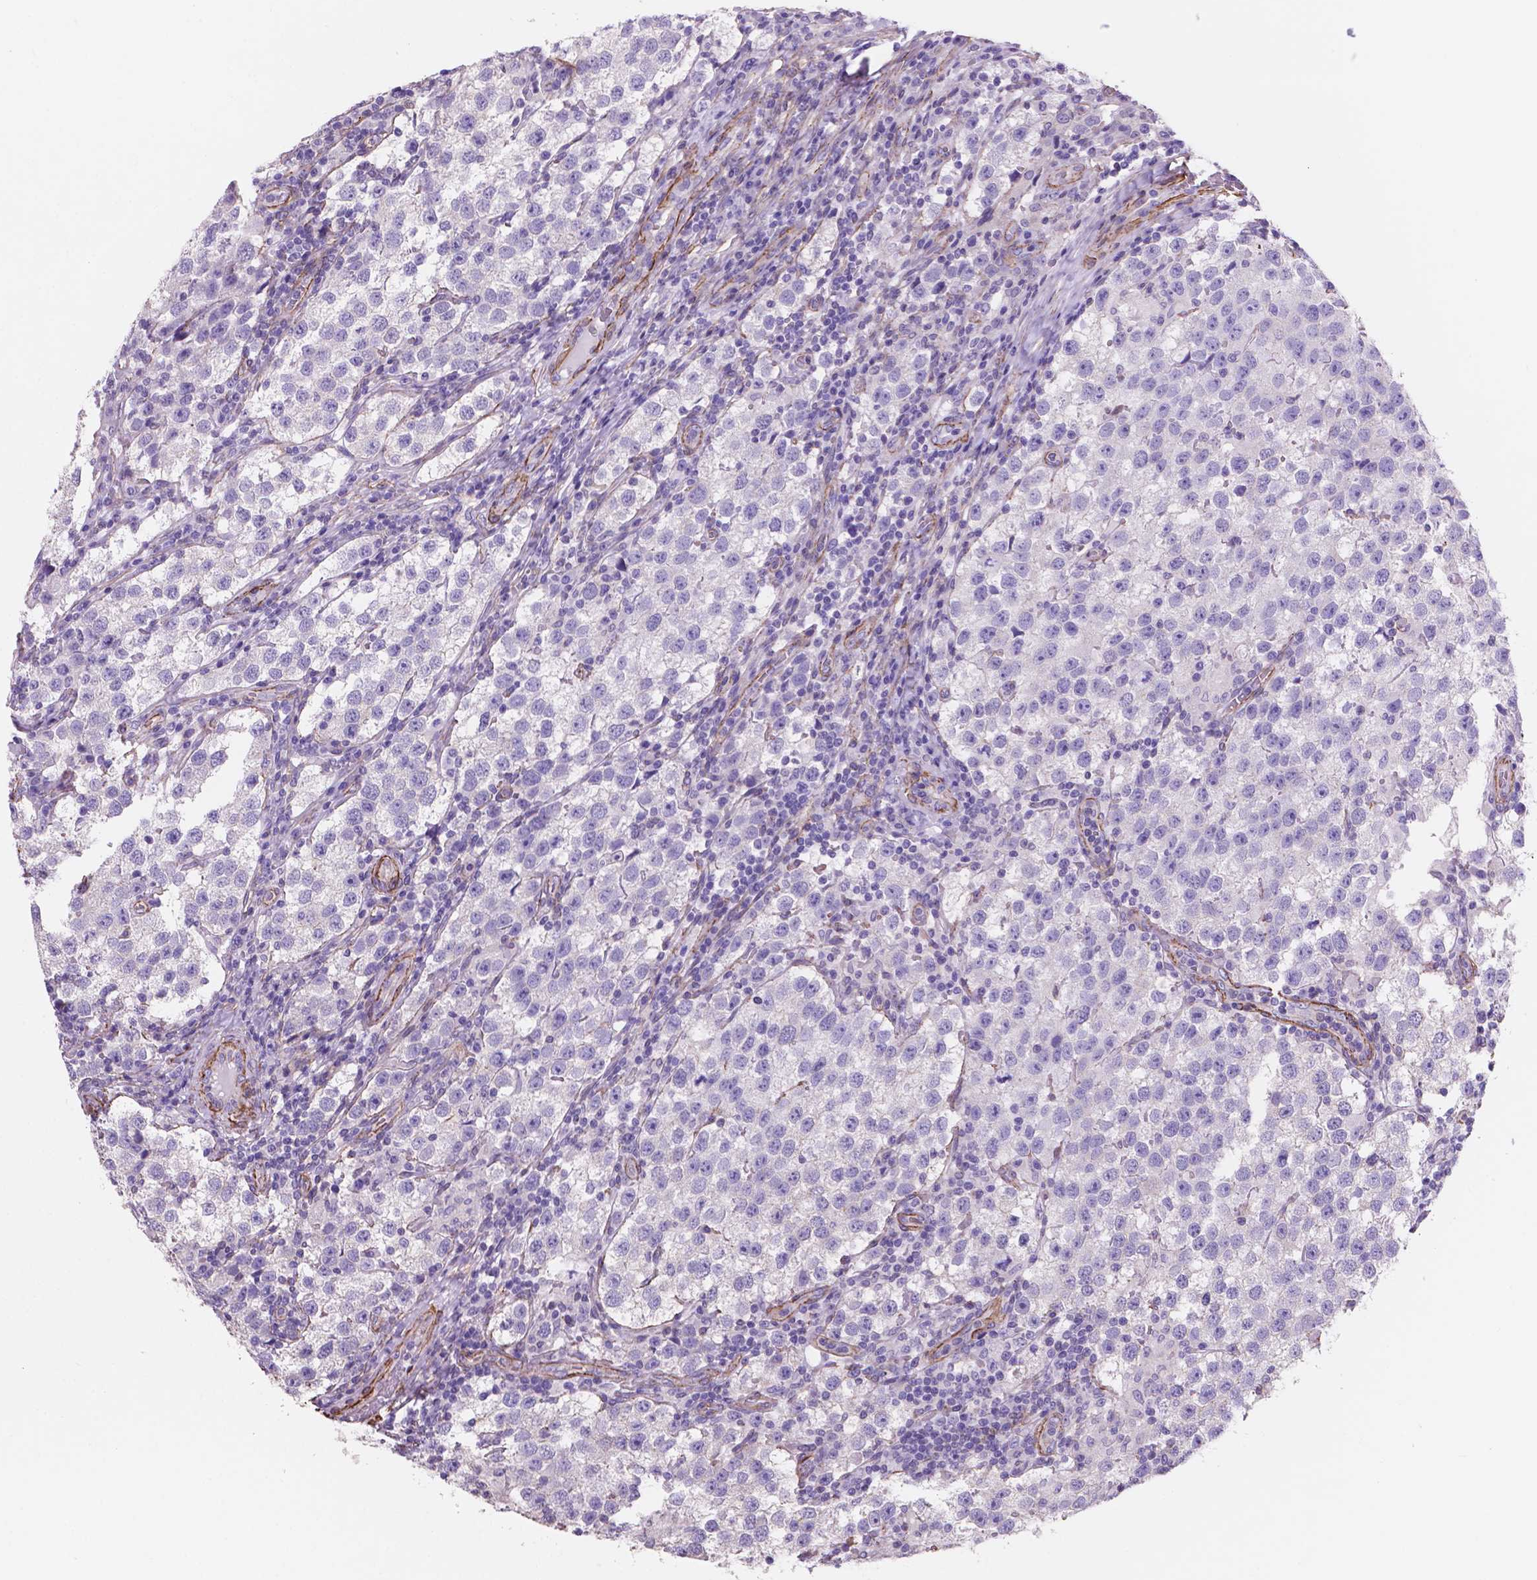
{"staining": {"intensity": "negative", "quantity": "none", "location": "none"}, "tissue": "testis cancer", "cell_type": "Tumor cells", "image_type": "cancer", "snomed": [{"axis": "morphology", "description": "Seminoma, NOS"}, {"axis": "topography", "description": "Testis"}], "caption": "Histopathology image shows no significant protein positivity in tumor cells of testis cancer (seminoma).", "gene": "TOR2A", "patient": {"sex": "male", "age": 37}}